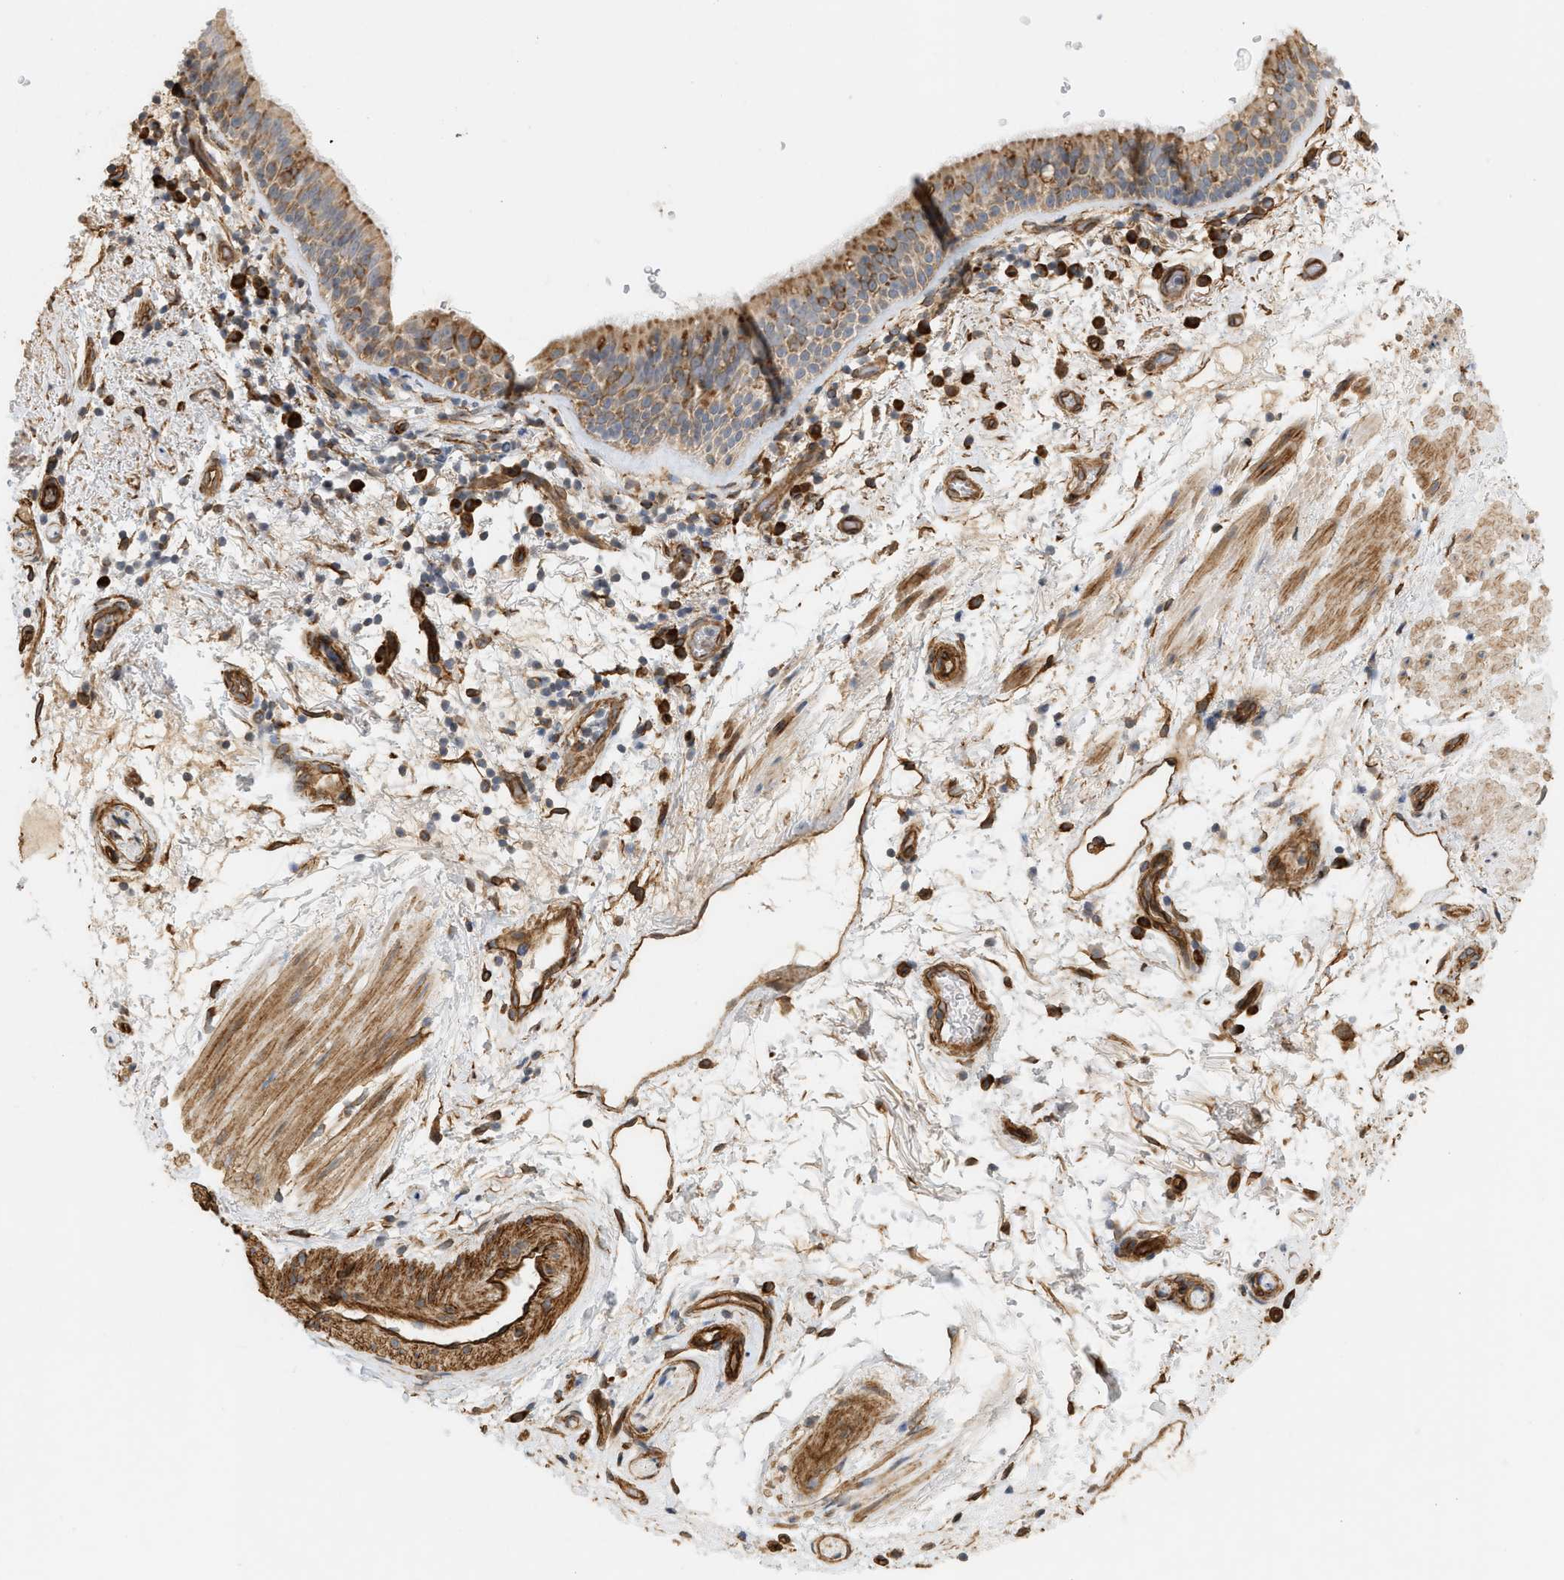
{"staining": {"intensity": "moderate", "quantity": "25%-75%", "location": "cytoplasmic/membranous"}, "tissue": "bronchus", "cell_type": "Respiratory epithelial cells", "image_type": "normal", "snomed": [{"axis": "morphology", "description": "Normal tissue, NOS"}, {"axis": "morphology", "description": "Inflammation, NOS"}, {"axis": "topography", "description": "Cartilage tissue"}, {"axis": "topography", "description": "Bronchus"}], "caption": "Immunohistochemical staining of unremarkable bronchus demonstrates medium levels of moderate cytoplasmic/membranous positivity in approximately 25%-75% of respiratory epithelial cells. The staining was performed using DAB (3,3'-diaminobenzidine) to visualize the protein expression in brown, while the nuclei were stained in blue with hematoxylin (Magnification: 20x).", "gene": "SVOP", "patient": {"sex": "male", "age": 77}}